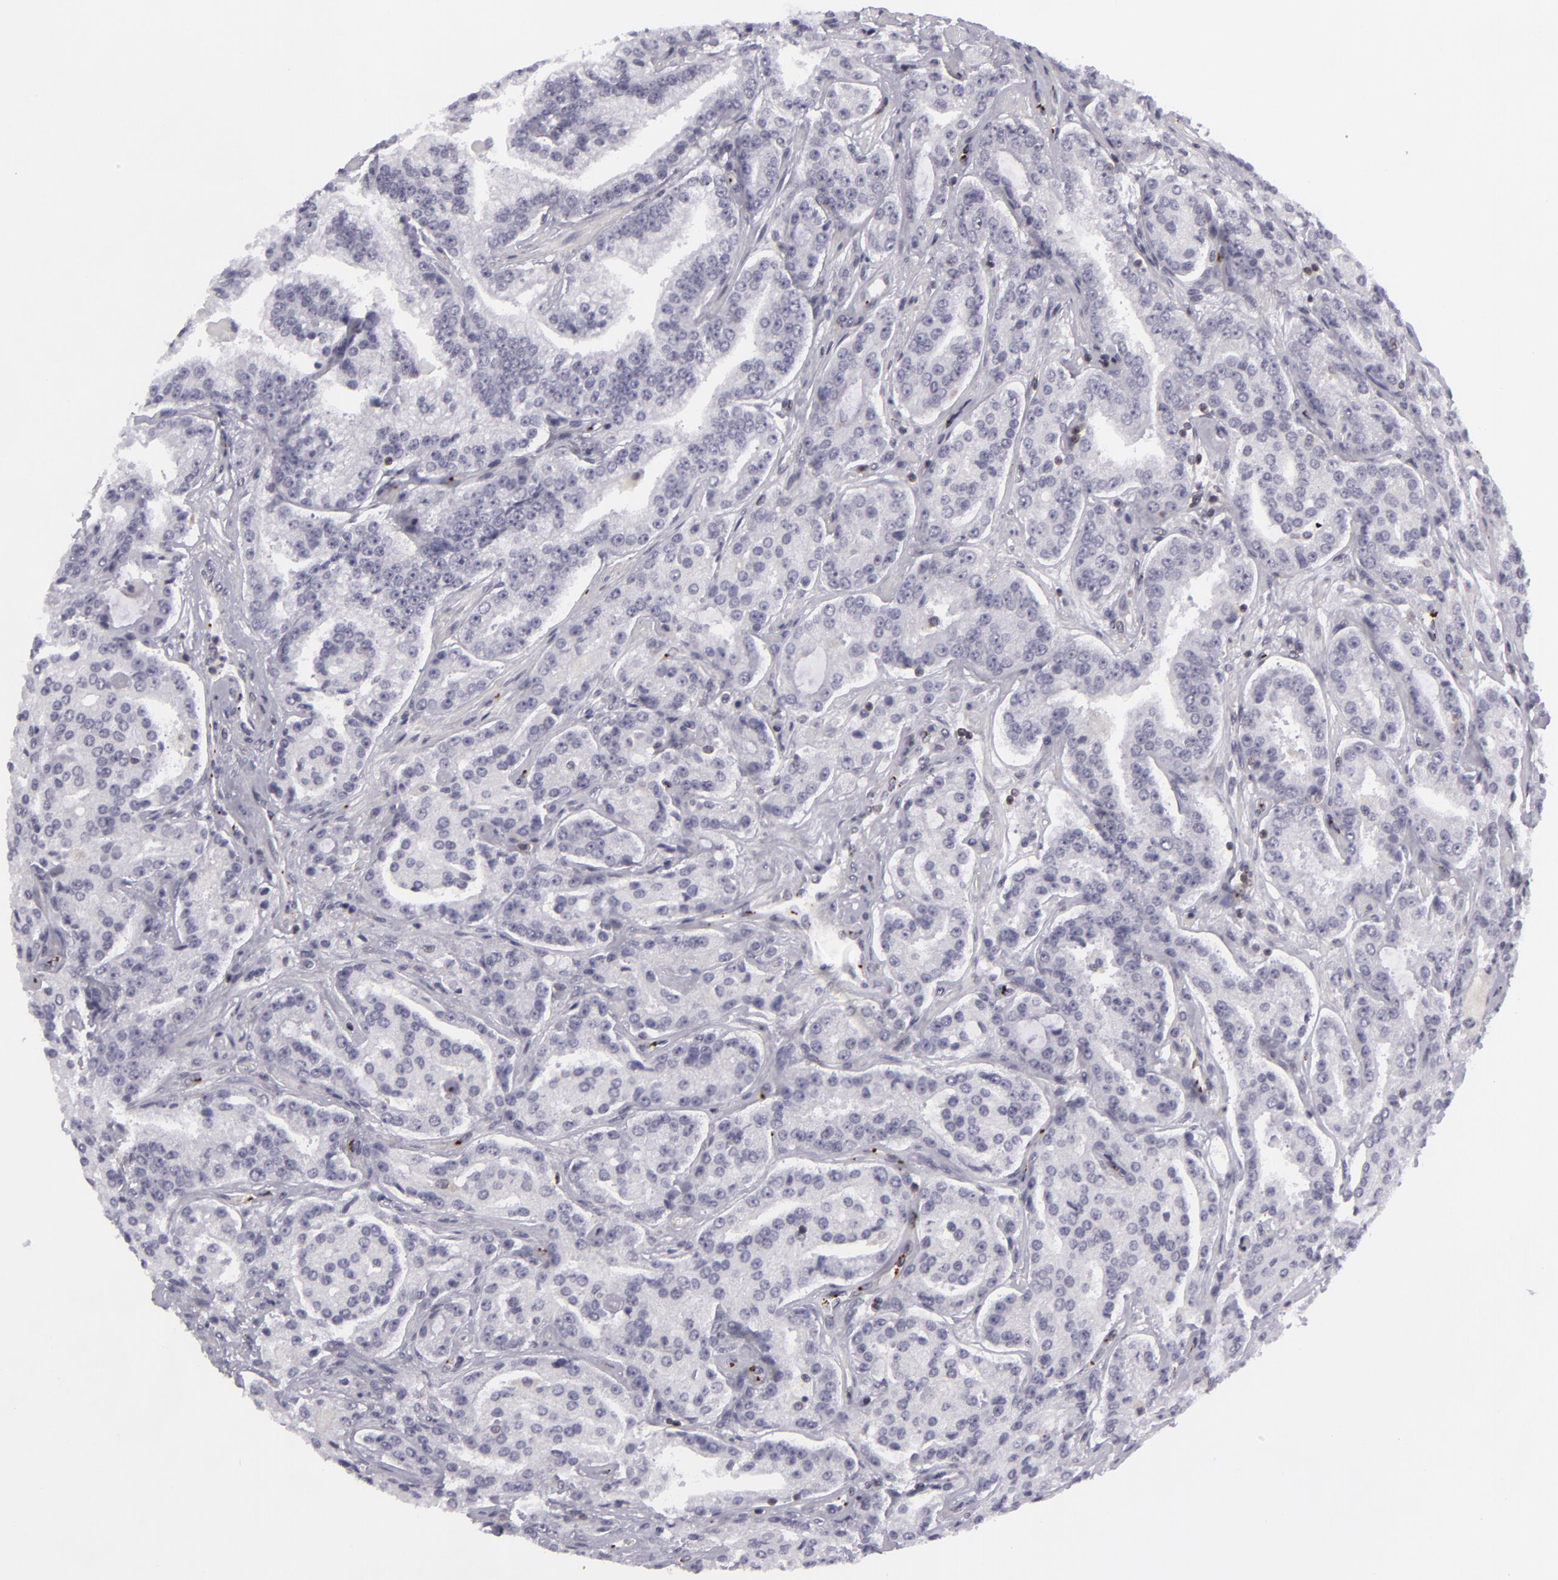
{"staining": {"intensity": "negative", "quantity": "none", "location": "none"}, "tissue": "prostate cancer", "cell_type": "Tumor cells", "image_type": "cancer", "snomed": [{"axis": "morphology", "description": "Adenocarcinoma, Medium grade"}, {"axis": "topography", "description": "Prostate"}], "caption": "There is no significant positivity in tumor cells of prostate cancer. (DAB immunohistochemistry (IHC), high magnification).", "gene": "KCNAB2", "patient": {"sex": "male", "age": 72}}